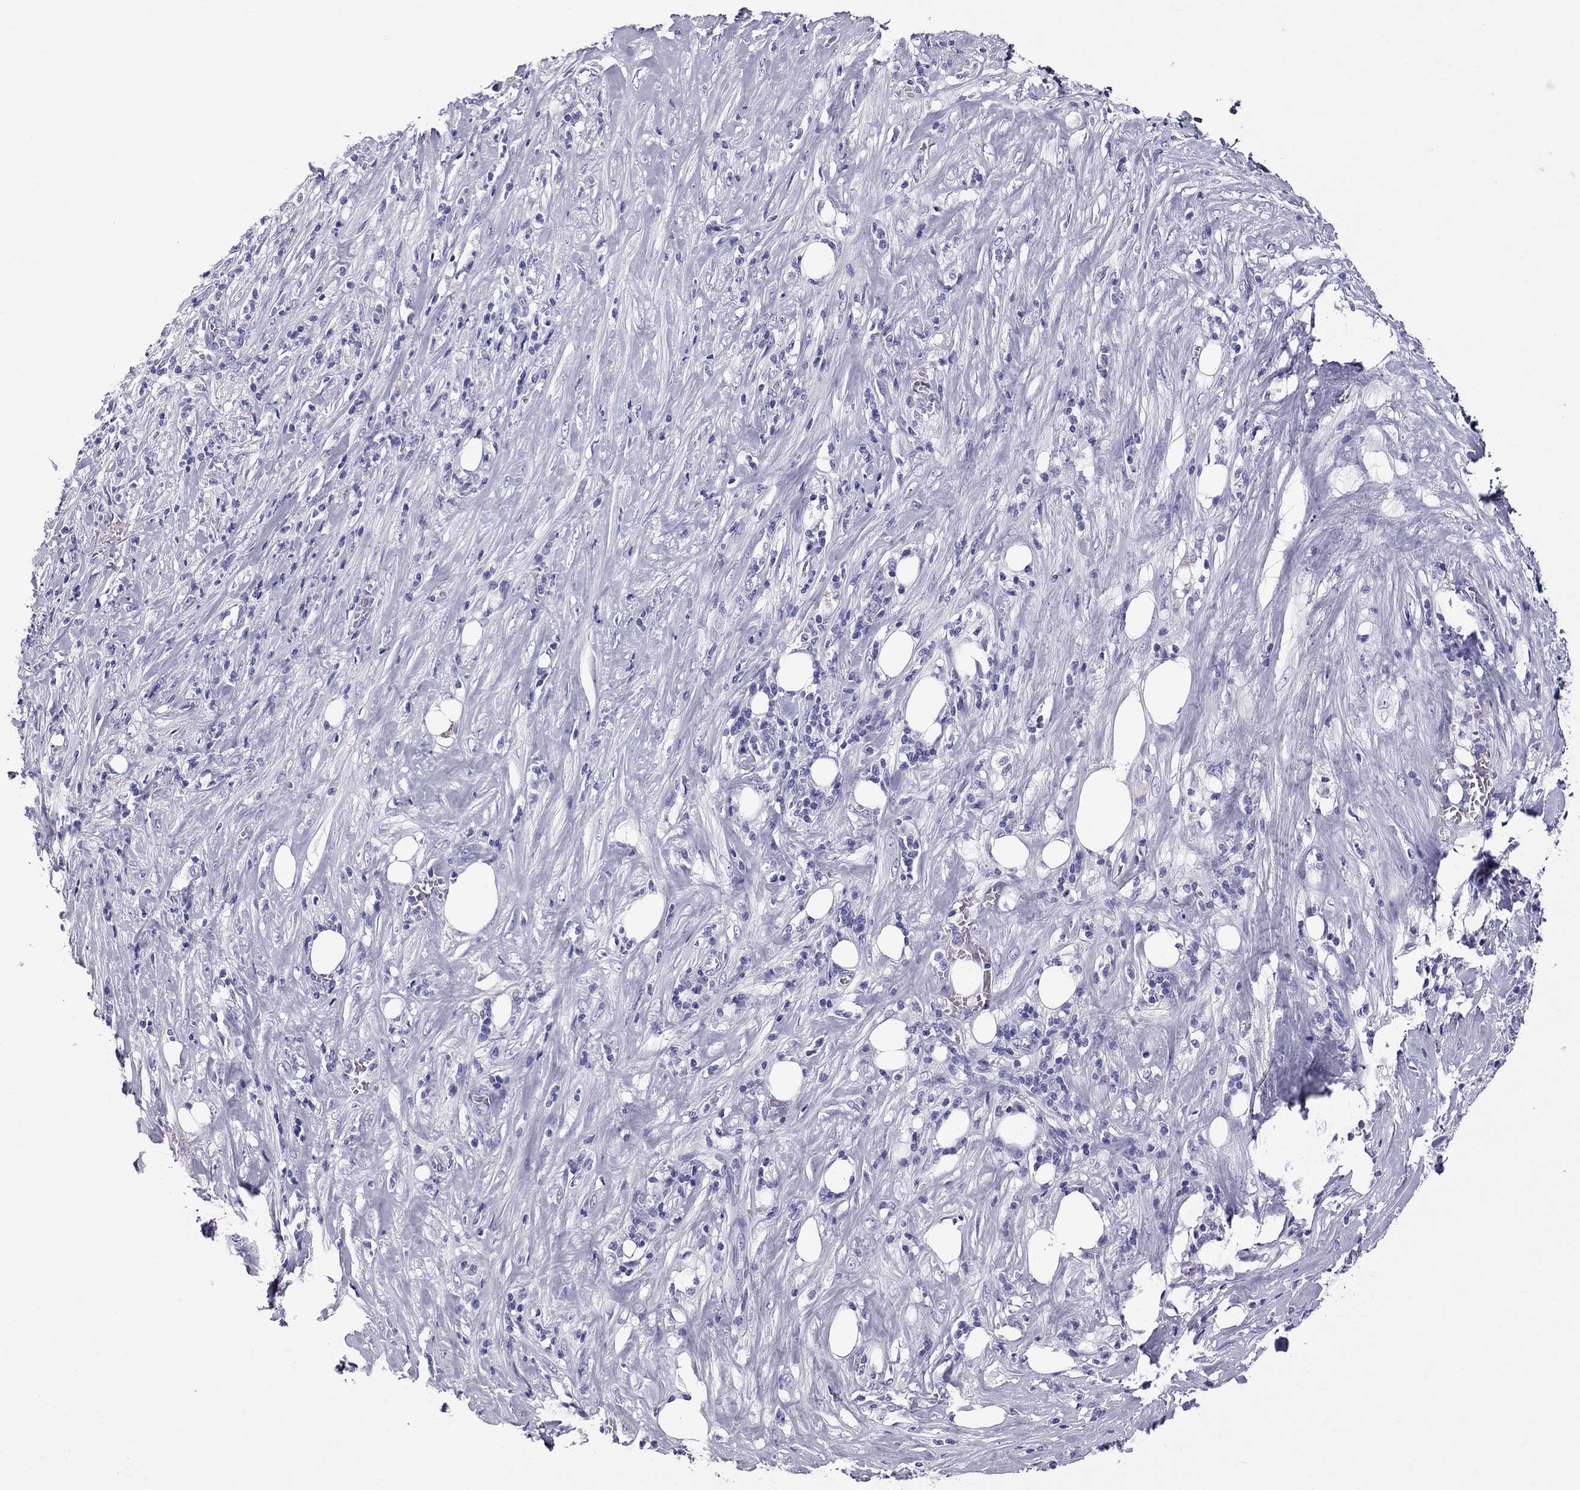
{"staining": {"intensity": "negative", "quantity": "none", "location": "none"}, "tissue": "pancreatic cancer", "cell_type": "Tumor cells", "image_type": "cancer", "snomed": [{"axis": "morphology", "description": "Adenocarcinoma, NOS"}, {"axis": "topography", "description": "Pancreas"}], "caption": "Tumor cells are negative for brown protein staining in adenocarcinoma (pancreatic).", "gene": "TTLL13", "patient": {"sex": "male", "age": 57}}